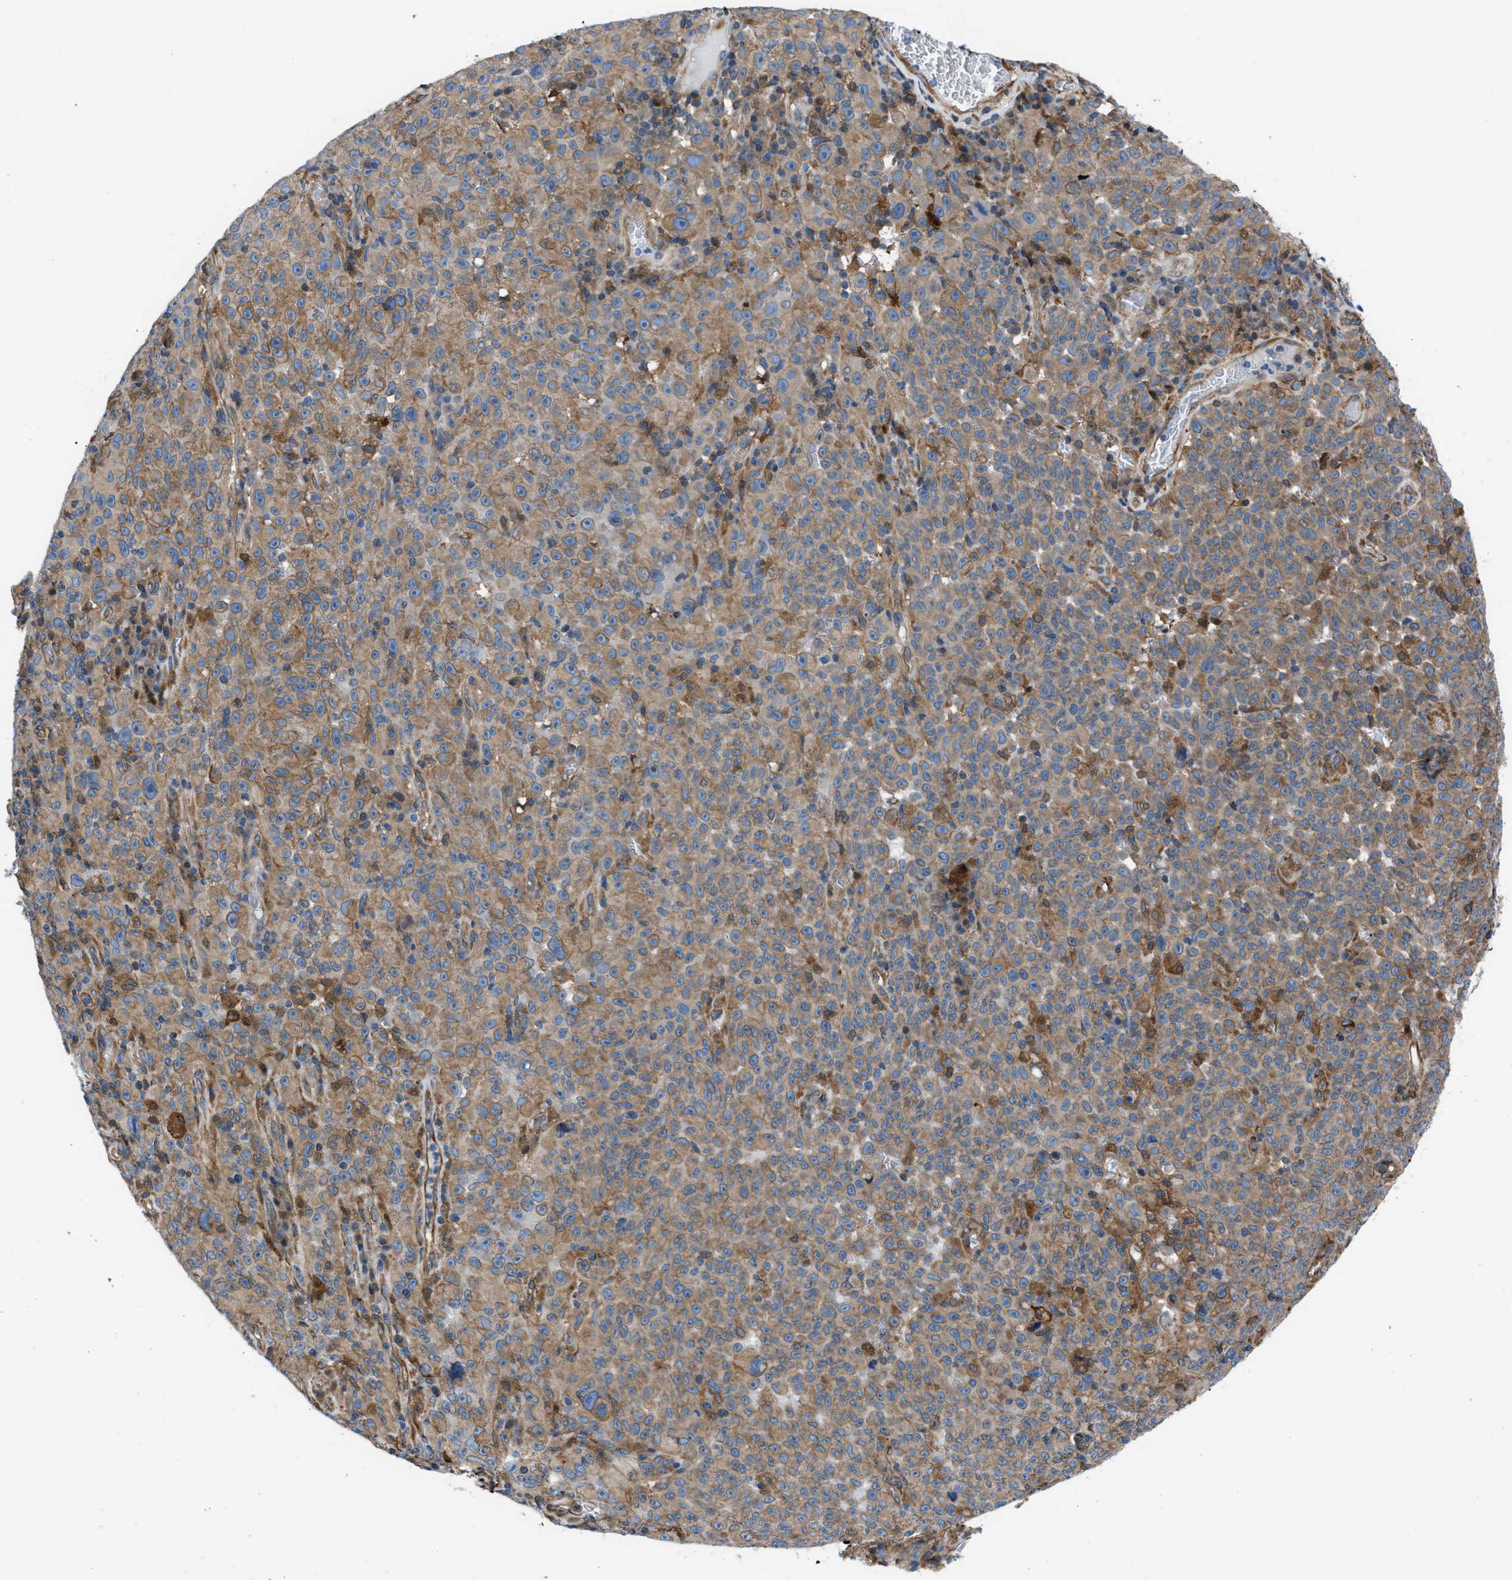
{"staining": {"intensity": "moderate", "quantity": ">75%", "location": "cytoplasmic/membranous"}, "tissue": "melanoma", "cell_type": "Tumor cells", "image_type": "cancer", "snomed": [{"axis": "morphology", "description": "Malignant melanoma, NOS"}, {"axis": "topography", "description": "Skin"}], "caption": "IHC of human melanoma displays medium levels of moderate cytoplasmic/membranous positivity in approximately >75% of tumor cells. Using DAB (brown) and hematoxylin (blue) stains, captured at high magnification using brightfield microscopy.", "gene": "DMAC1", "patient": {"sex": "female", "age": 82}}